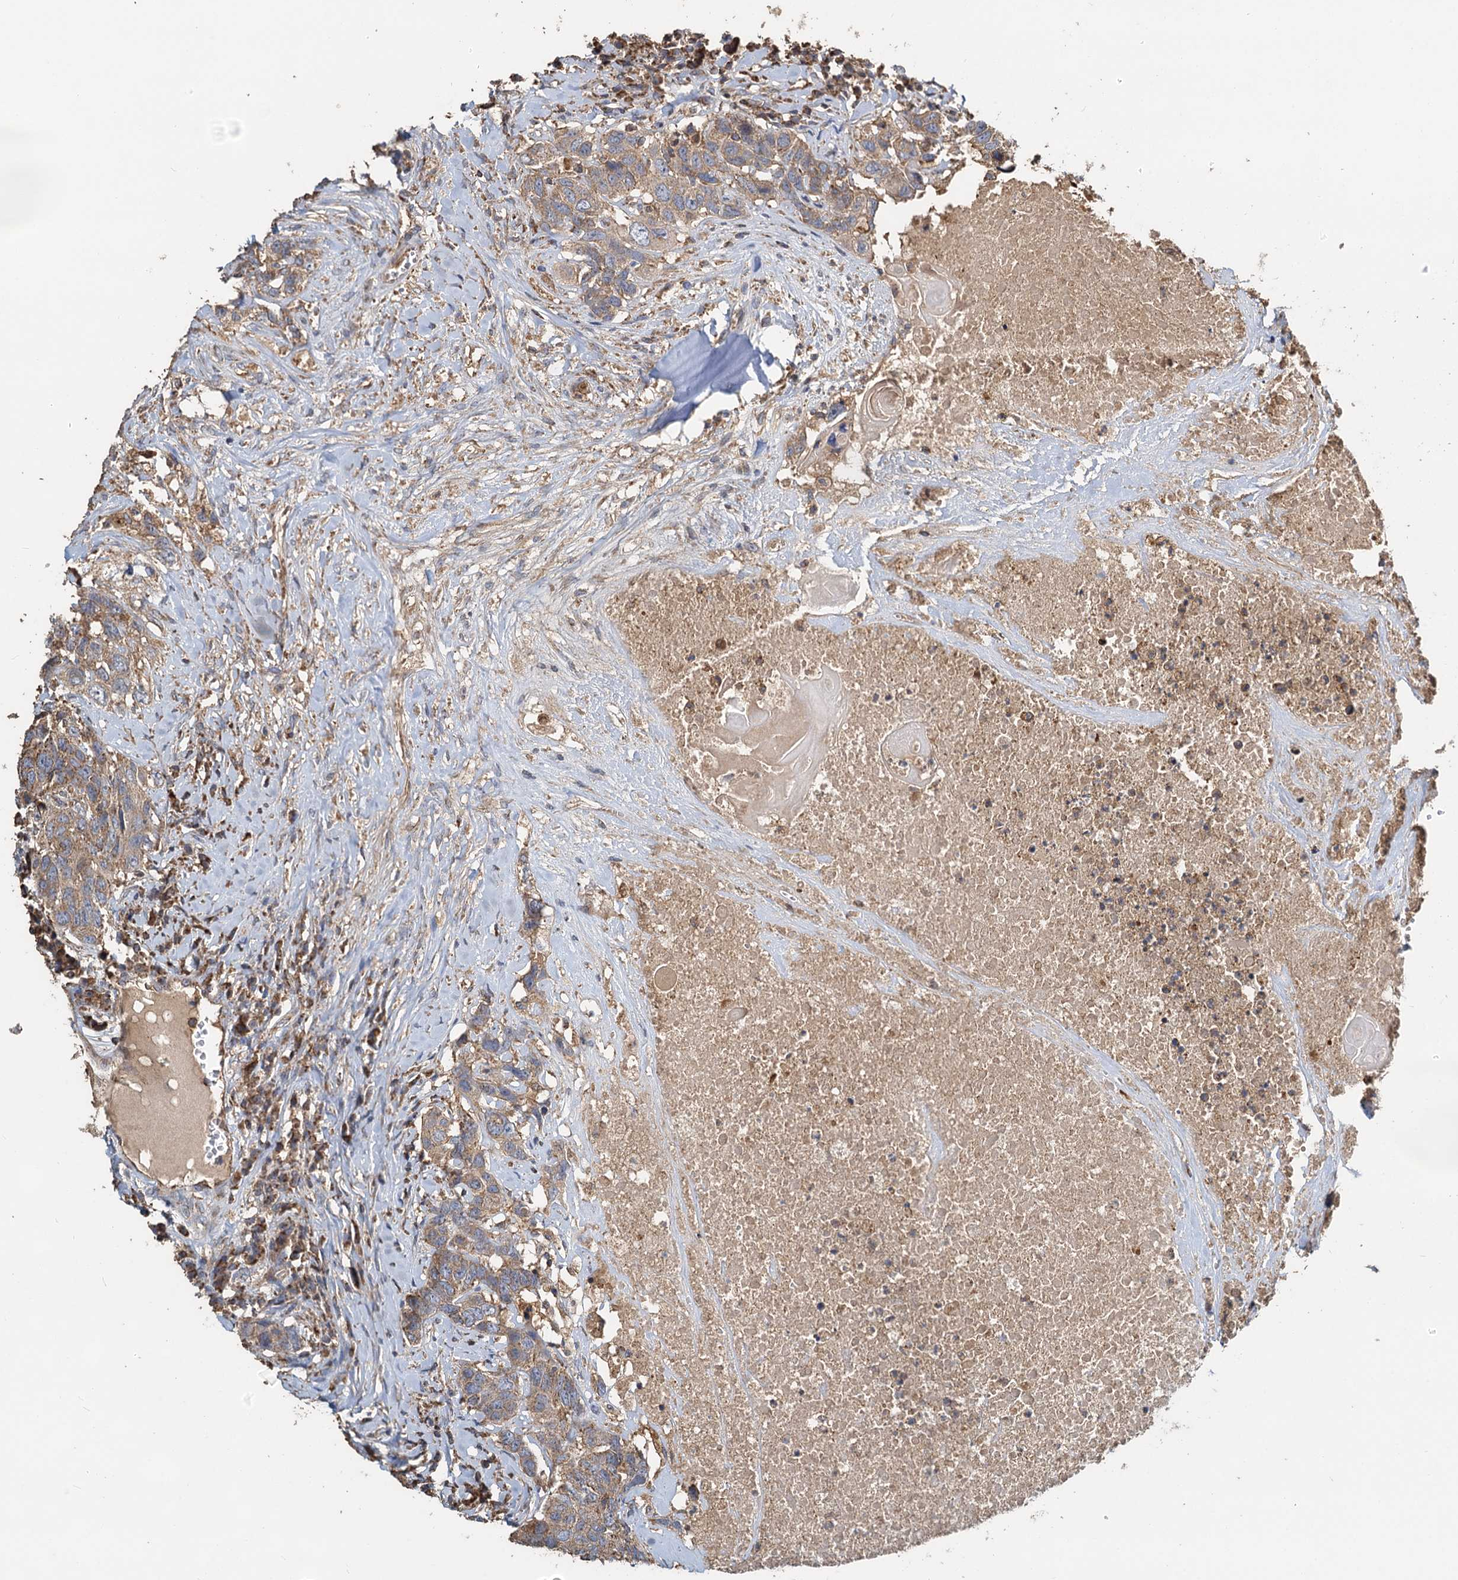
{"staining": {"intensity": "weak", "quantity": ">75%", "location": "cytoplasmic/membranous"}, "tissue": "head and neck cancer", "cell_type": "Tumor cells", "image_type": "cancer", "snomed": [{"axis": "morphology", "description": "Squamous cell carcinoma, NOS"}, {"axis": "topography", "description": "Head-Neck"}], "caption": "An image of human head and neck squamous cell carcinoma stained for a protein exhibits weak cytoplasmic/membranous brown staining in tumor cells. (brown staining indicates protein expression, while blue staining denotes nuclei).", "gene": "SDS", "patient": {"sex": "male", "age": 66}}